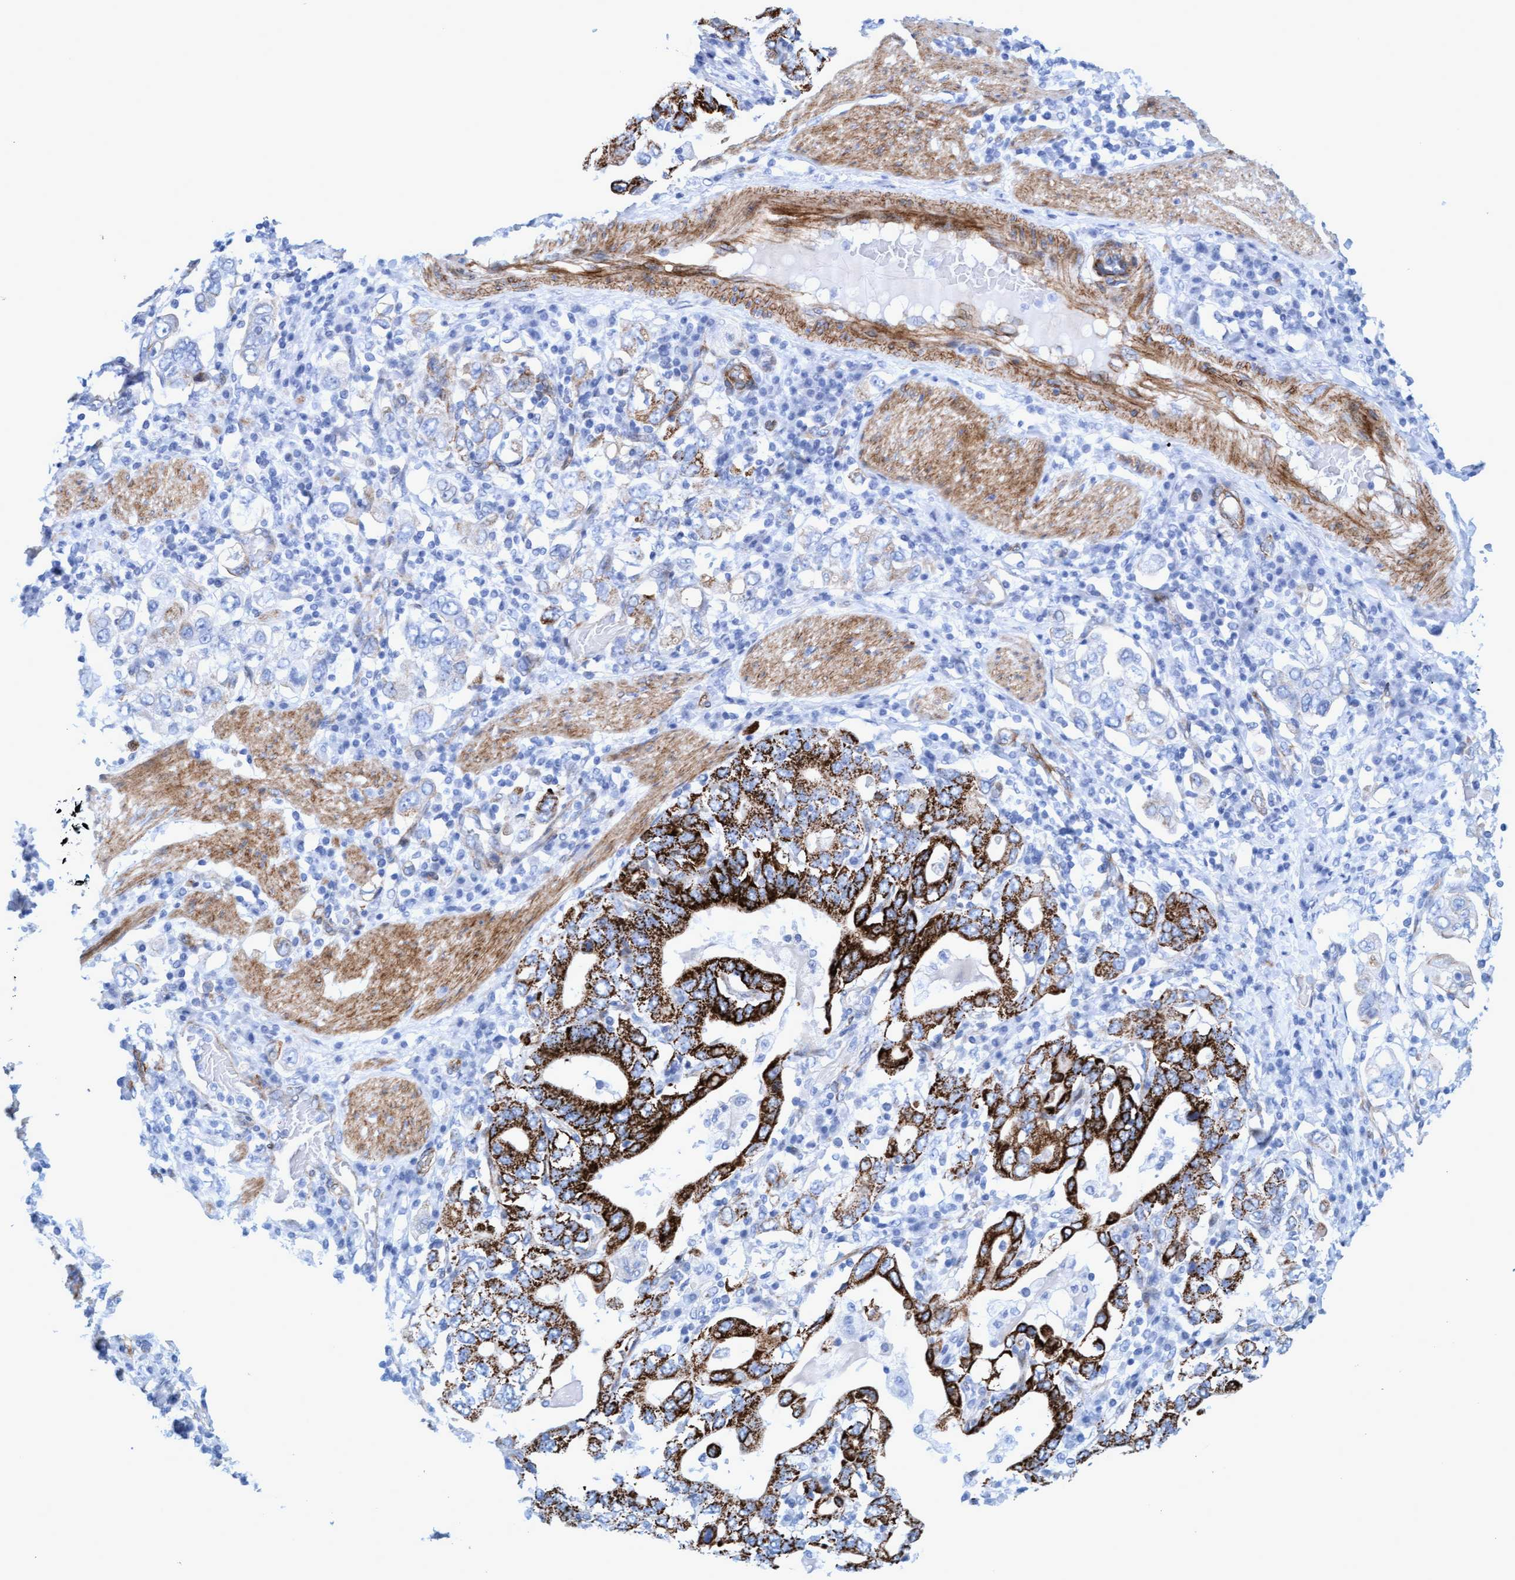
{"staining": {"intensity": "strong", "quantity": "25%-75%", "location": "cytoplasmic/membranous"}, "tissue": "stomach cancer", "cell_type": "Tumor cells", "image_type": "cancer", "snomed": [{"axis": "morphology", "description": "Adenocarcinoma, NOS"}, {"axis": "topography", "description": "Stomach, upper"}], "caption": "The photomicrograph exhibits a brown stain indicating the presence of a protein in the cytoplasmic/membranous of tumor cells in stomach adenocarcinoma.", "gene": "MTFR1", "patient": {"sex": "male", "age": 62}}